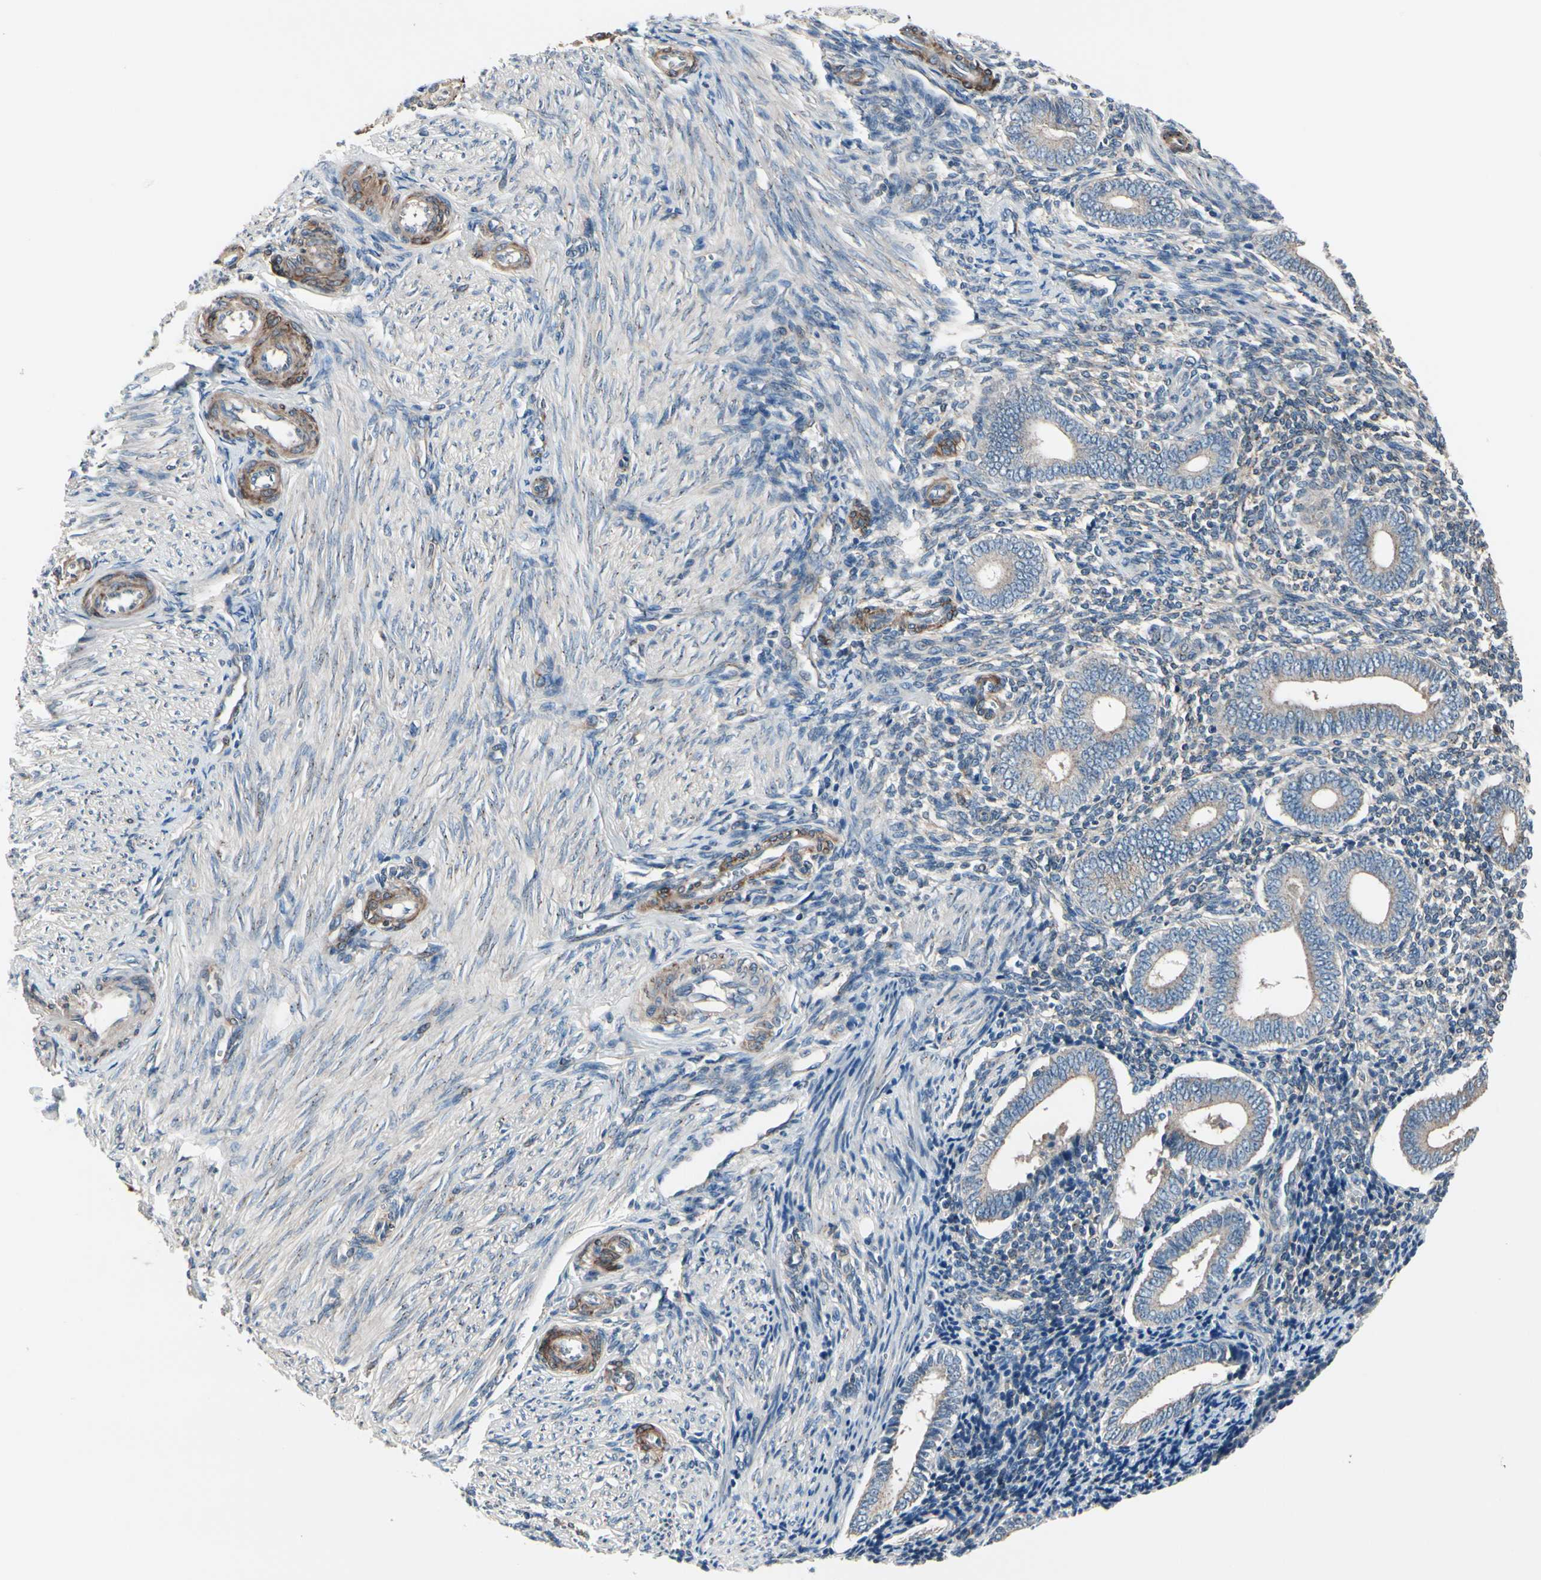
{"staining": {"intensity": "negative", "quantity": "none", "location": "none"}, "tissue": "endometrium", "cell_type": "Cells in endometrial stroma", "image_type": "normal", "snomed": [{"axis": "morphology", "description": "Normal tissue, NOS"}, {"axis": "topography", "description": "Uterus"}, {"axis": "topography", "description": "Endometrium"}], "caption": "Cells in endometrial stroma are negative for brown protein staining in benign endometrium. (DAB IHC visualized using brightfield microscopy, high magnification).", "gene": "PRKAR2B", "patient": {"sex": "female", "age": 33}}